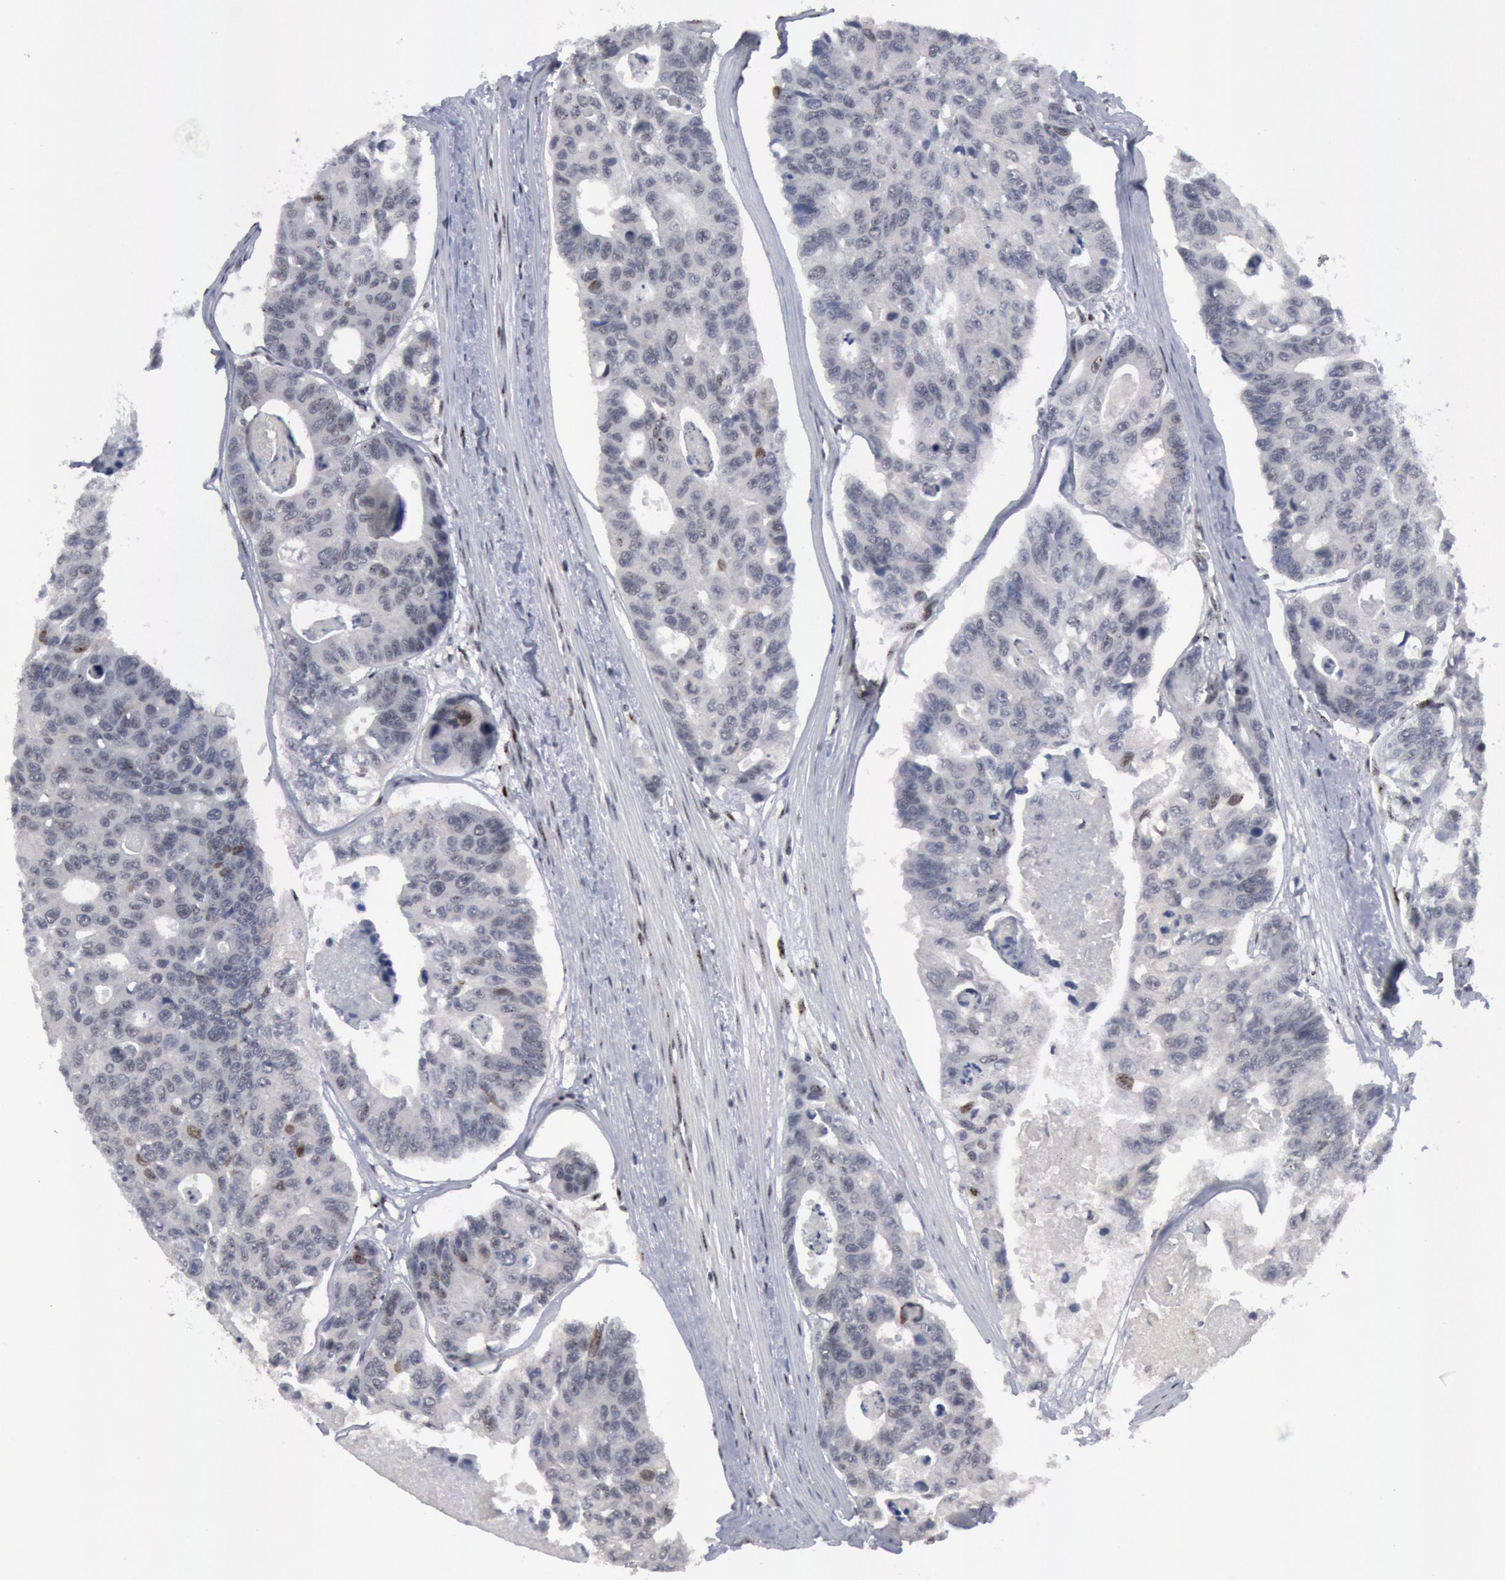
{"staining": {"intensity": "negative", "quantity": "none", "location": "none"}, "tissue": "colorectal cancer", "cell_type": "Tumor cells", "image_type": "cancer", "snomed": [{"axis": "morphology", "description": "Adenocarcinoma, NOS"}, {"axis": "topography", "description": "Colon"}], "caption": "Colorectal adenocarcinoma was stained to show a protein in brown. There is no significant positivity in tumor cells.", "gene": "FOXO1", "patient": {"sex": "female", "age": 86}}